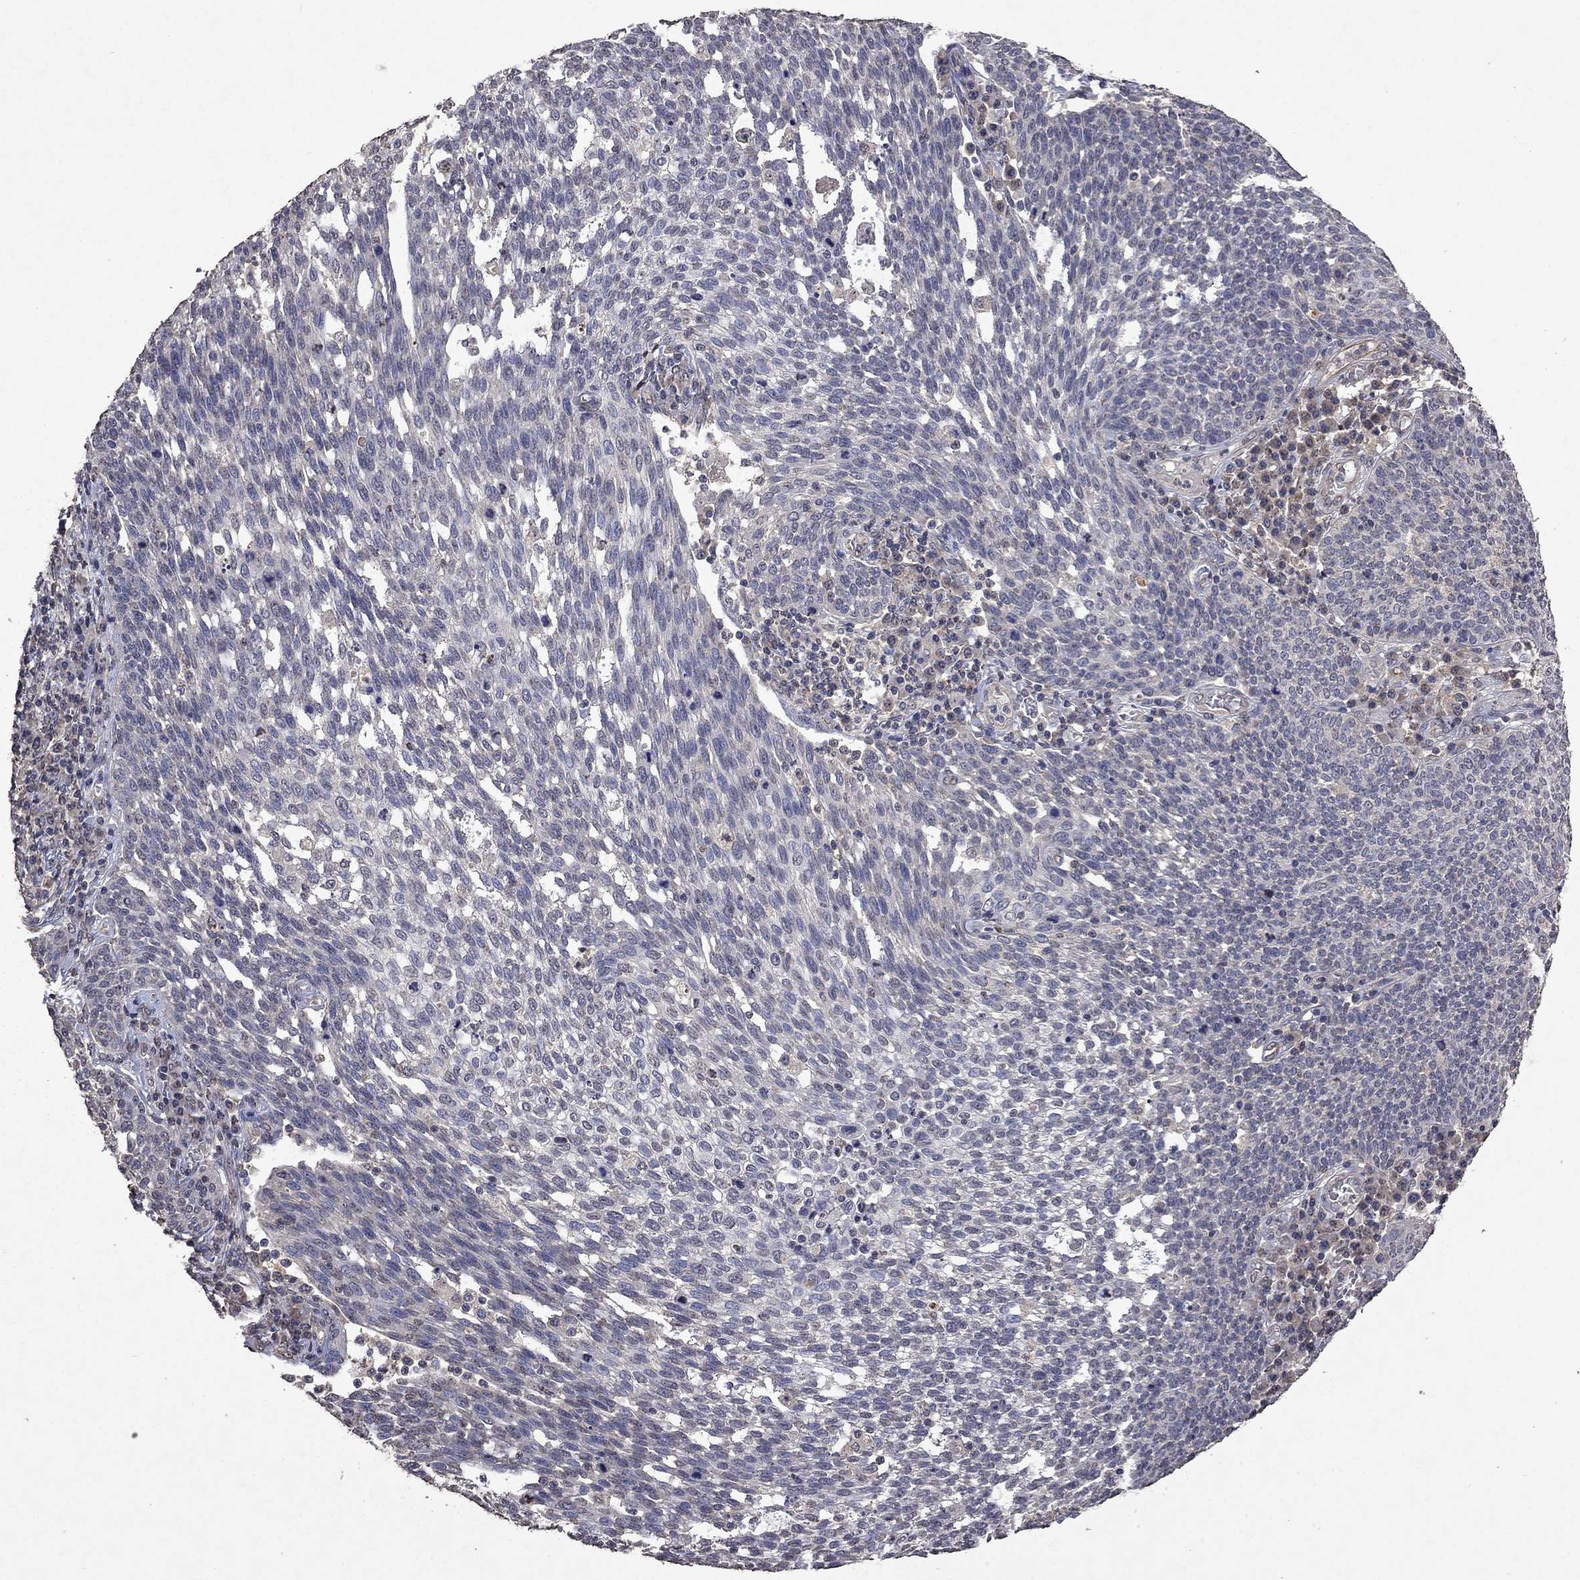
{"staining": {"intensity": "negative", "quantity": "none", "location": "none"}, "tissue": "cervical cancer", "cell_type": "Tumor cells", "image_type": "cancer", "snomed": [{"axis": "morphology", "description": "Squamous cell carcinoma, NOS"}, {"axis": "topography", "description": "Cervix"}], "caption": "The photomicrograph reveals no staining of tumor cells in squamous cell carcinoma (cervical).", "gene": "TTC38", "patient": {"sex": "female", "age": 34}}